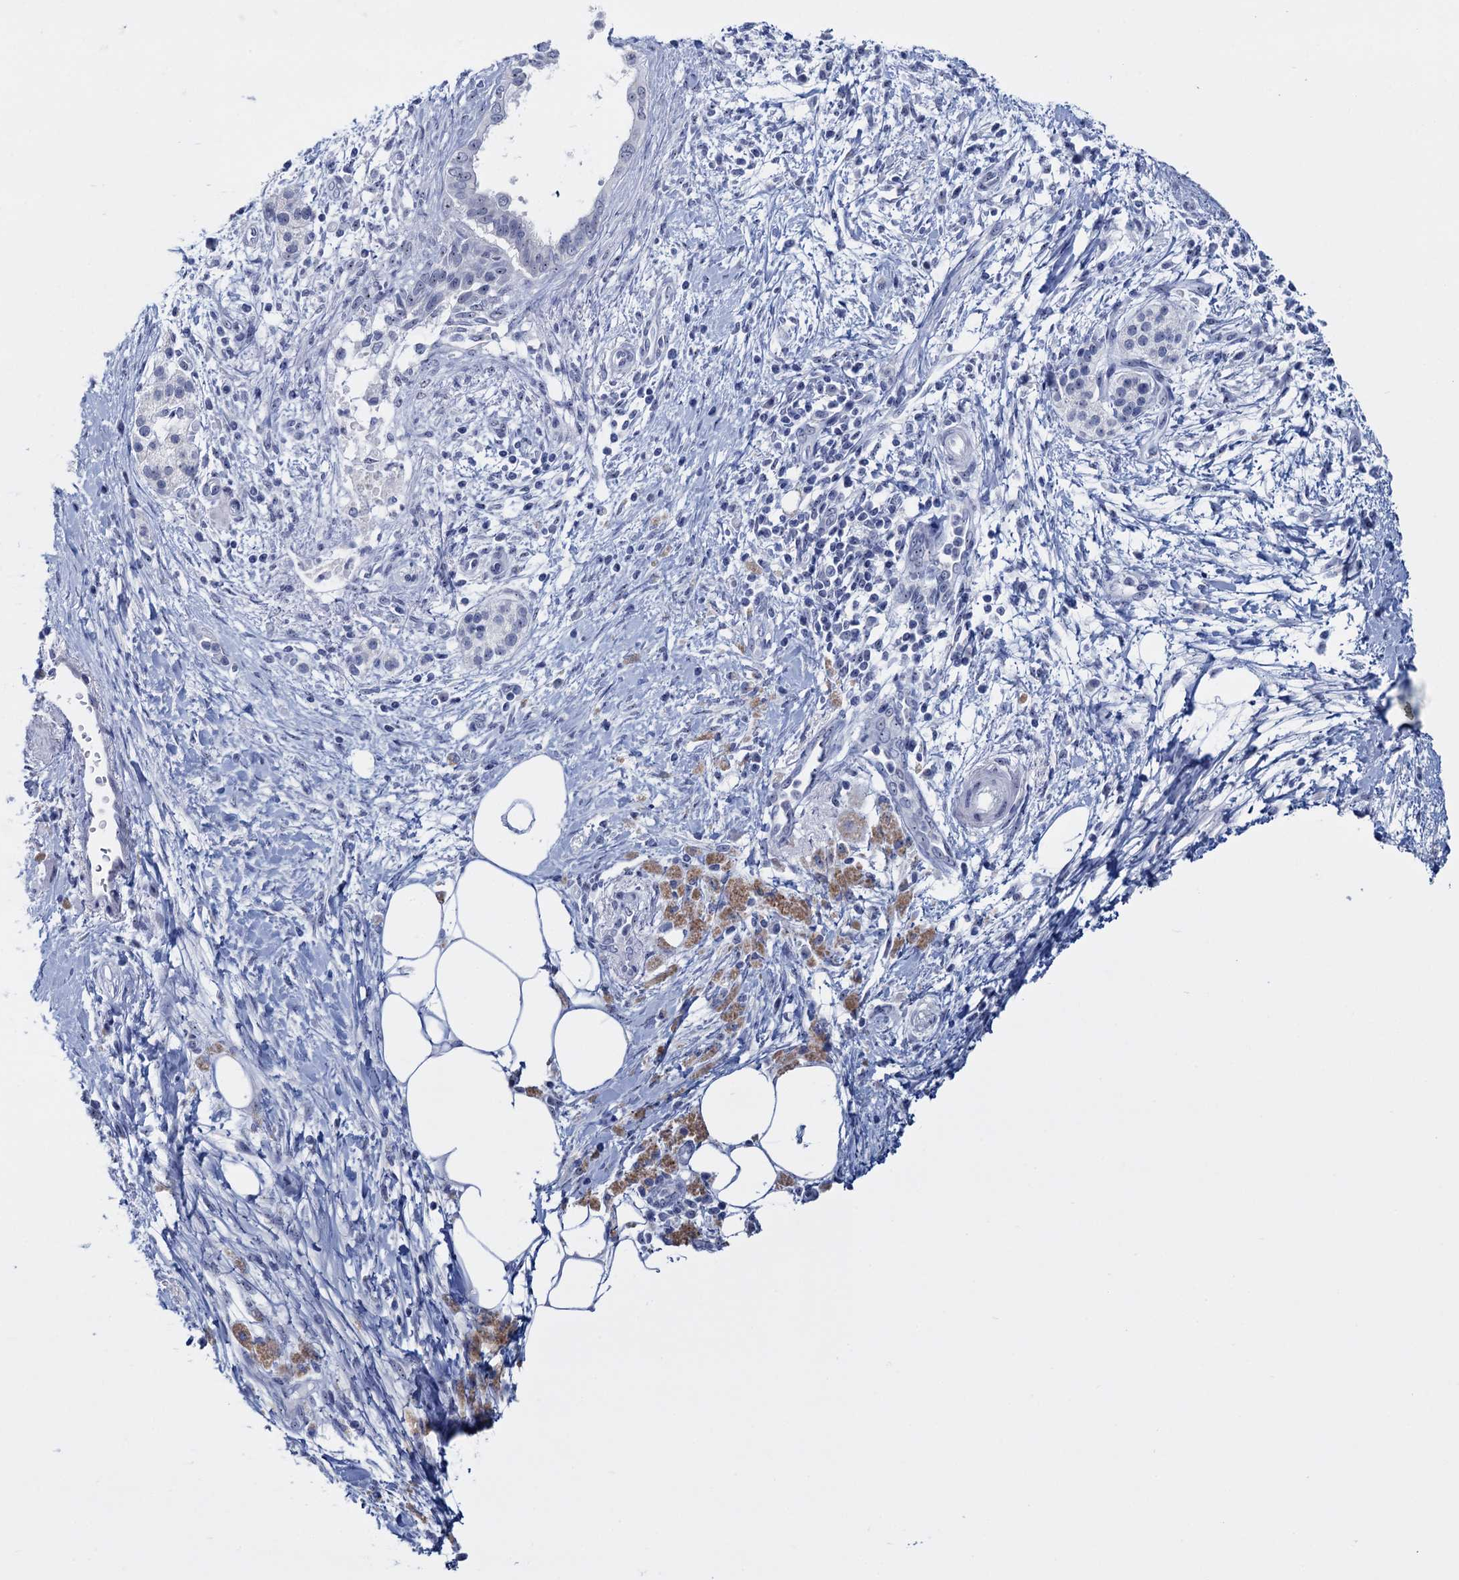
{"staining": {"intensity": "negative", "quantity": "none", "location": "none"}, "tissue": "pancreatic cancer", "cell_type": "Tumor cells", "image_type": "cancer", "snomed": [{"axis": "morphology", "description": "Adenocarcinoma, NOS"}, {"axis": "topography", "description": "Pancreas"}], "caption": "IHC histopathology image of pancreatic cancer stained for a protein (brown), which exhibits no expression in tumor cells. (Brightfield microscopy of DAB (3,3'-diaminobenzidine) immunohistochemistry at high magnification).", "gene": "SFN", "patient": {"sex": "male", "age": 58}}